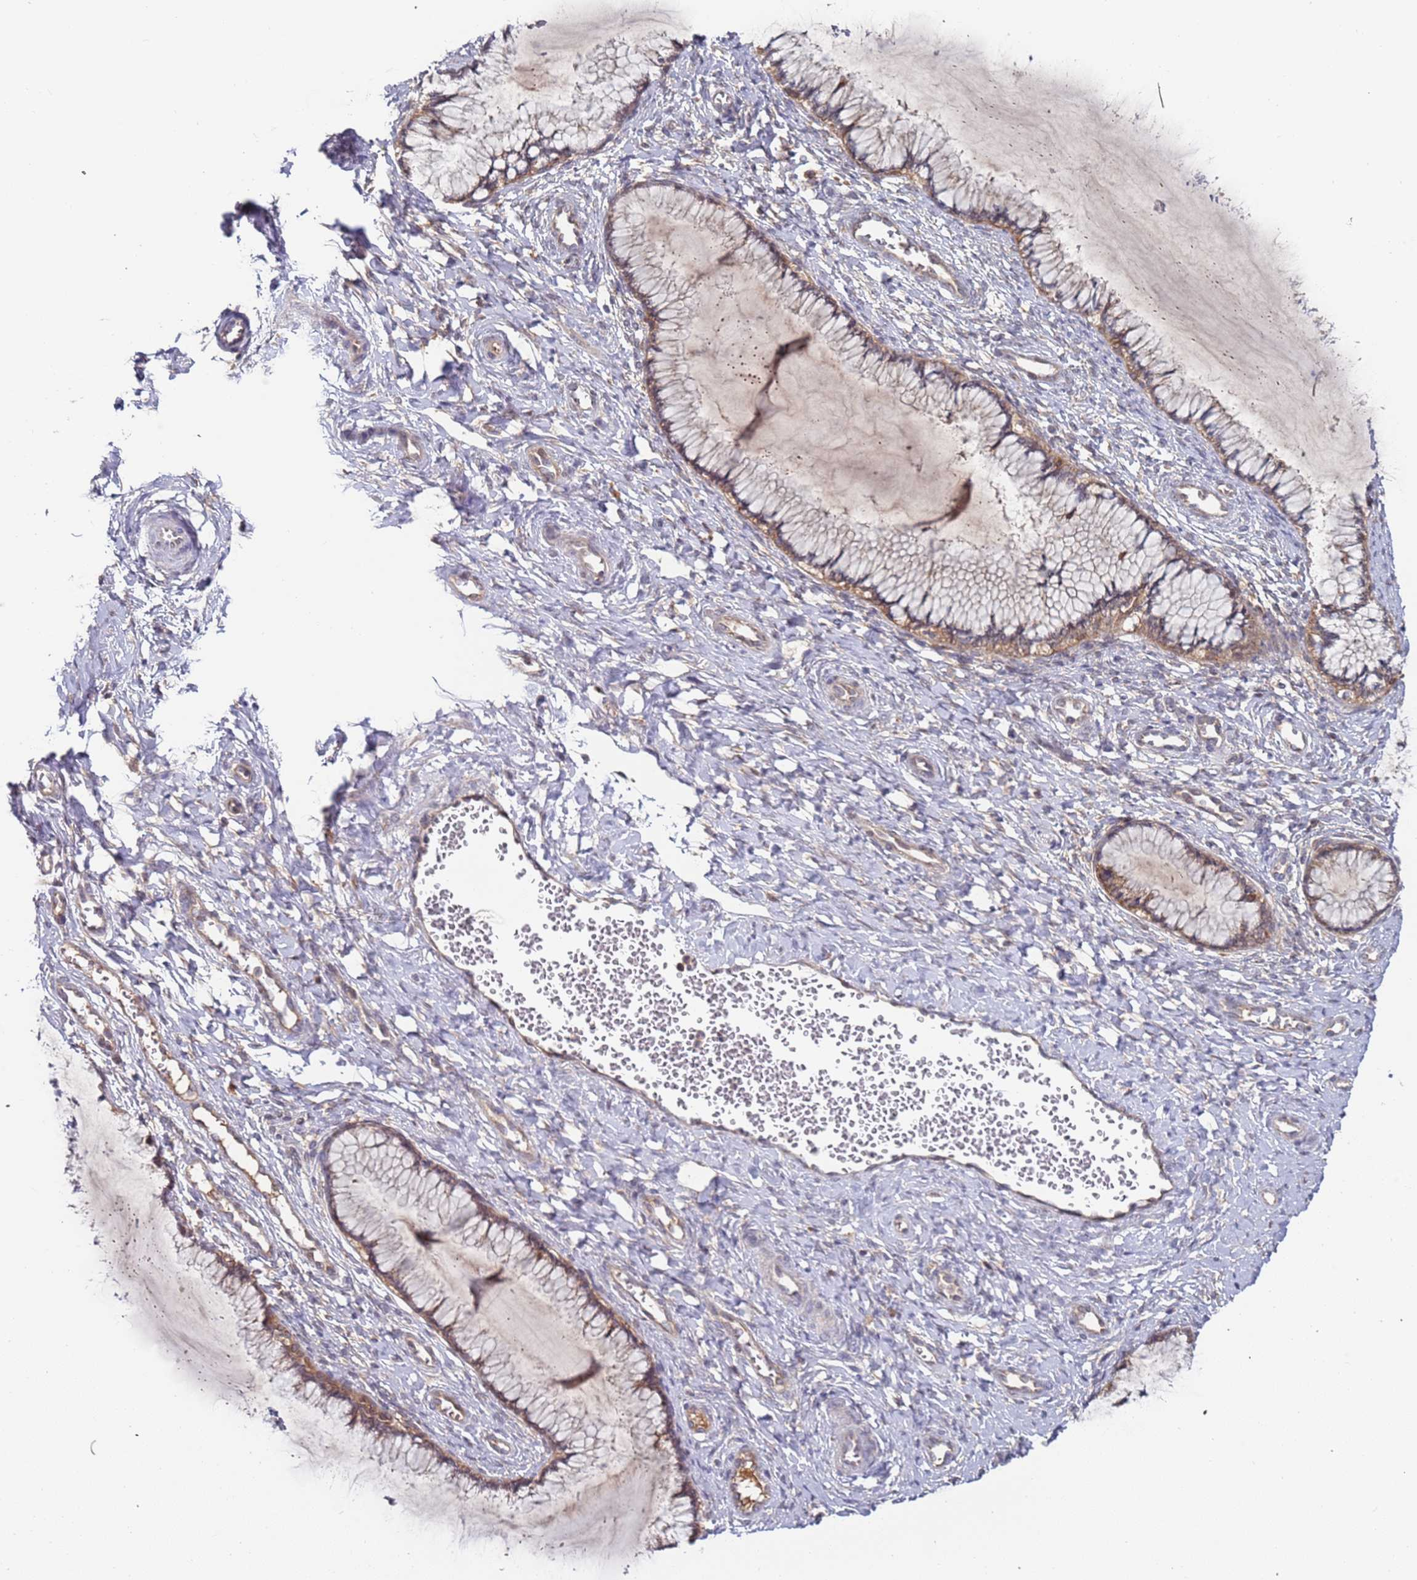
{"staining": {"intensity": "moderate", "quantity": ">75%", "location": "cytoplasmic/membranous"}, "tissue": "cervix", "cell_type": "Glandular cells", "image_type": "normal", "snomed": [{"axis": "morphology", "description": "Normal tissue, NOS"}, {"axis": "morphology", "description": "Adenocarcinoma, NOS"}, {"axis": "topography", "description": "Cervix"}], "caption": "IHC photomicrograph of benign human cervix stained for a protein (brown), which displays medium levels of moderate cytoplasmic/membranous staining in approximately >75% of glandular cells.", "gene": "OR5A2", "patient": {"sex": "female", "age": 29}}